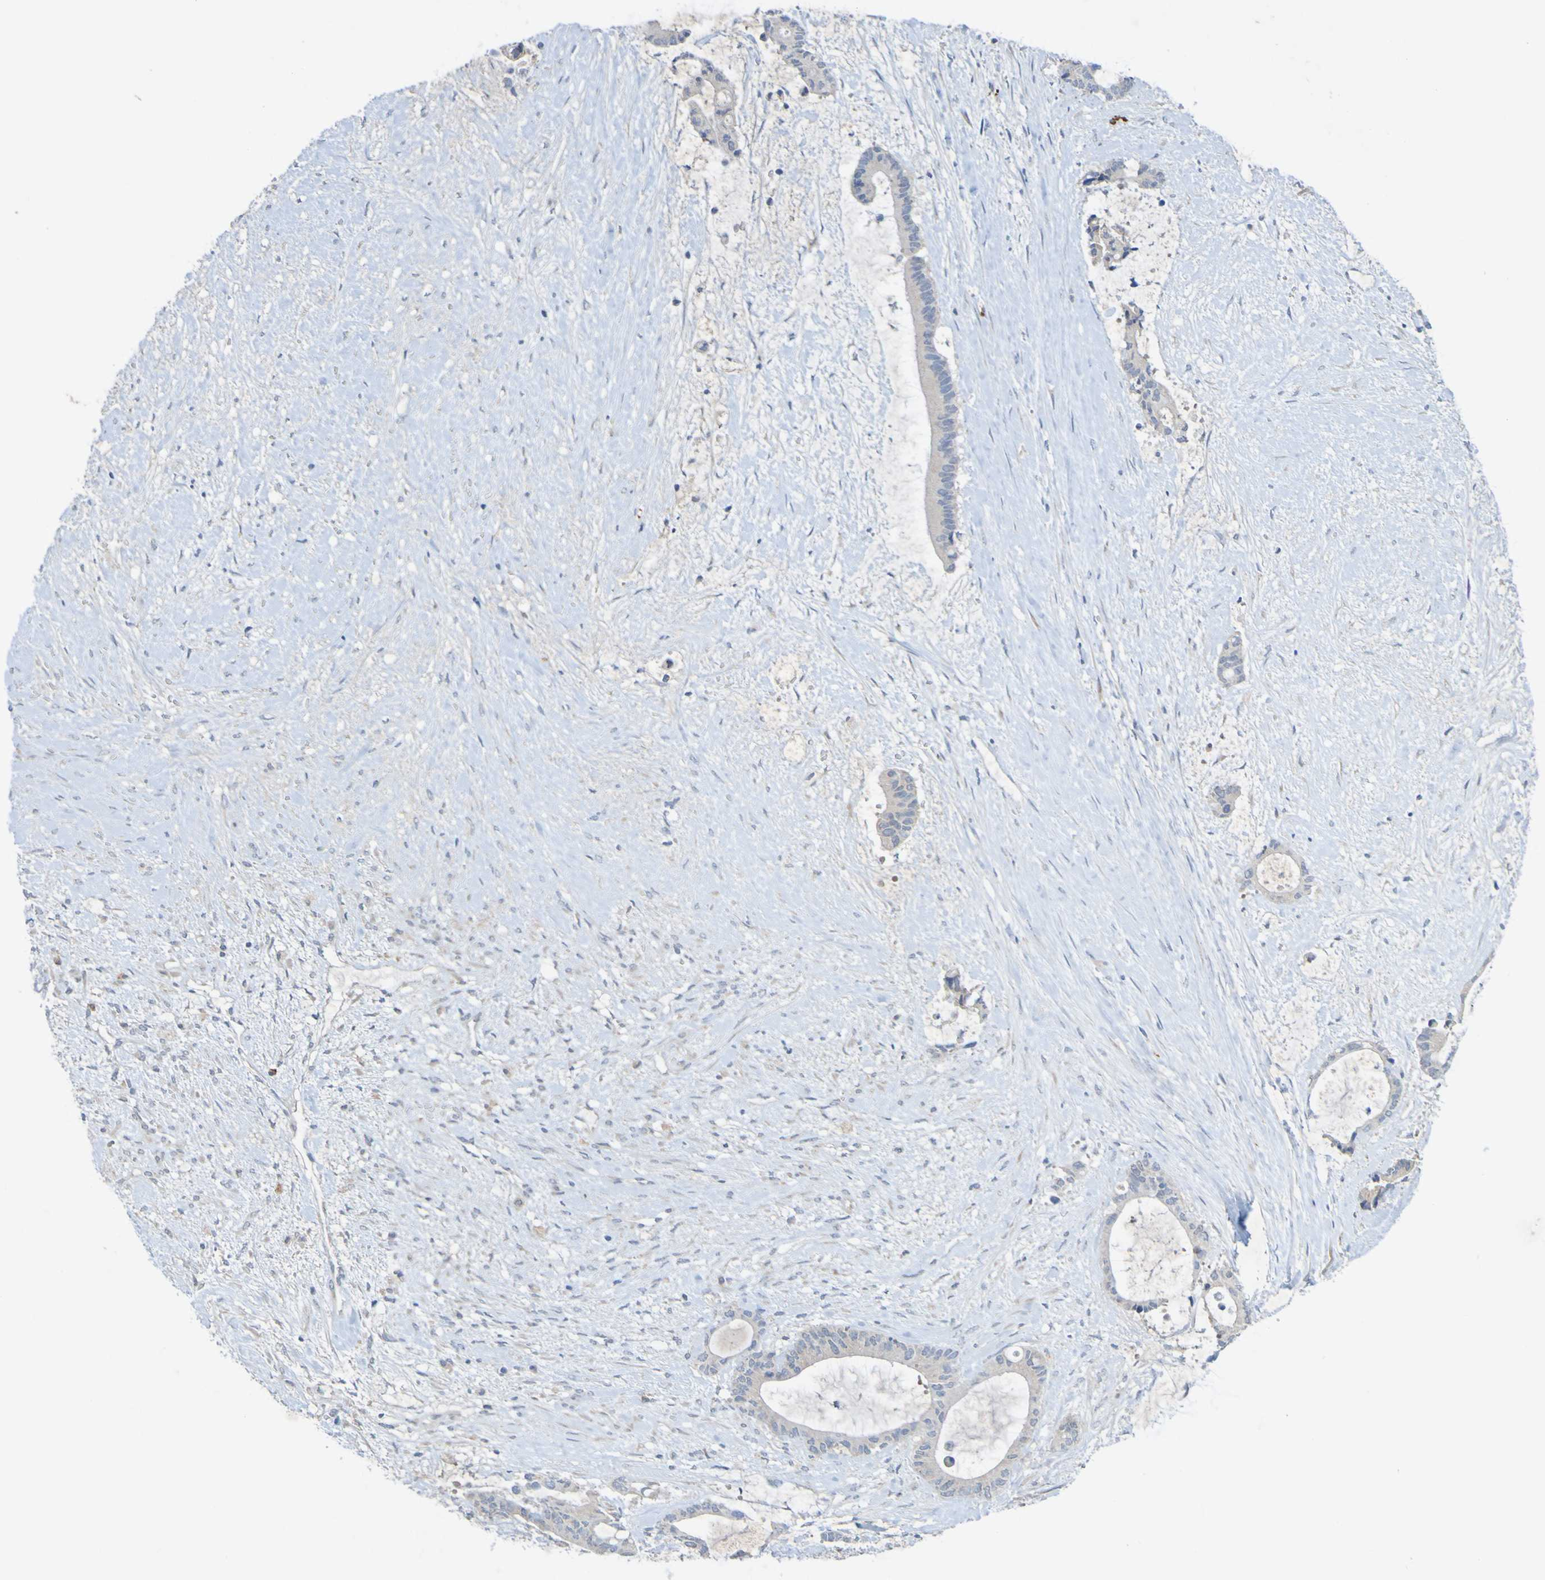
{"staining": {"intensity": "weak", "quantity": "<25%", "location": "cytoplasmic/membranous"}, "tissue": "liver cancer", "cell_type": "Tumor cells", "image_type": "cancer", "snomed": [{"axis": "morphology", "description": "Normal tissue, NOS"}, {"axis": "morphology", "description": "Cholangiocarcinoma"}, {"axis": "topography", "description": "Liver"}, {"axis": "topography", "description": "Peripheral nerve tissue"}], "caption": "A high-resolution histopathology image shows immunohistochemistry staining of liver cholangiocarcinoma, which shows no significant staining in tumor cells.", "gene": "LILRB5", "patient": {"sex": "female", "age": 73}}